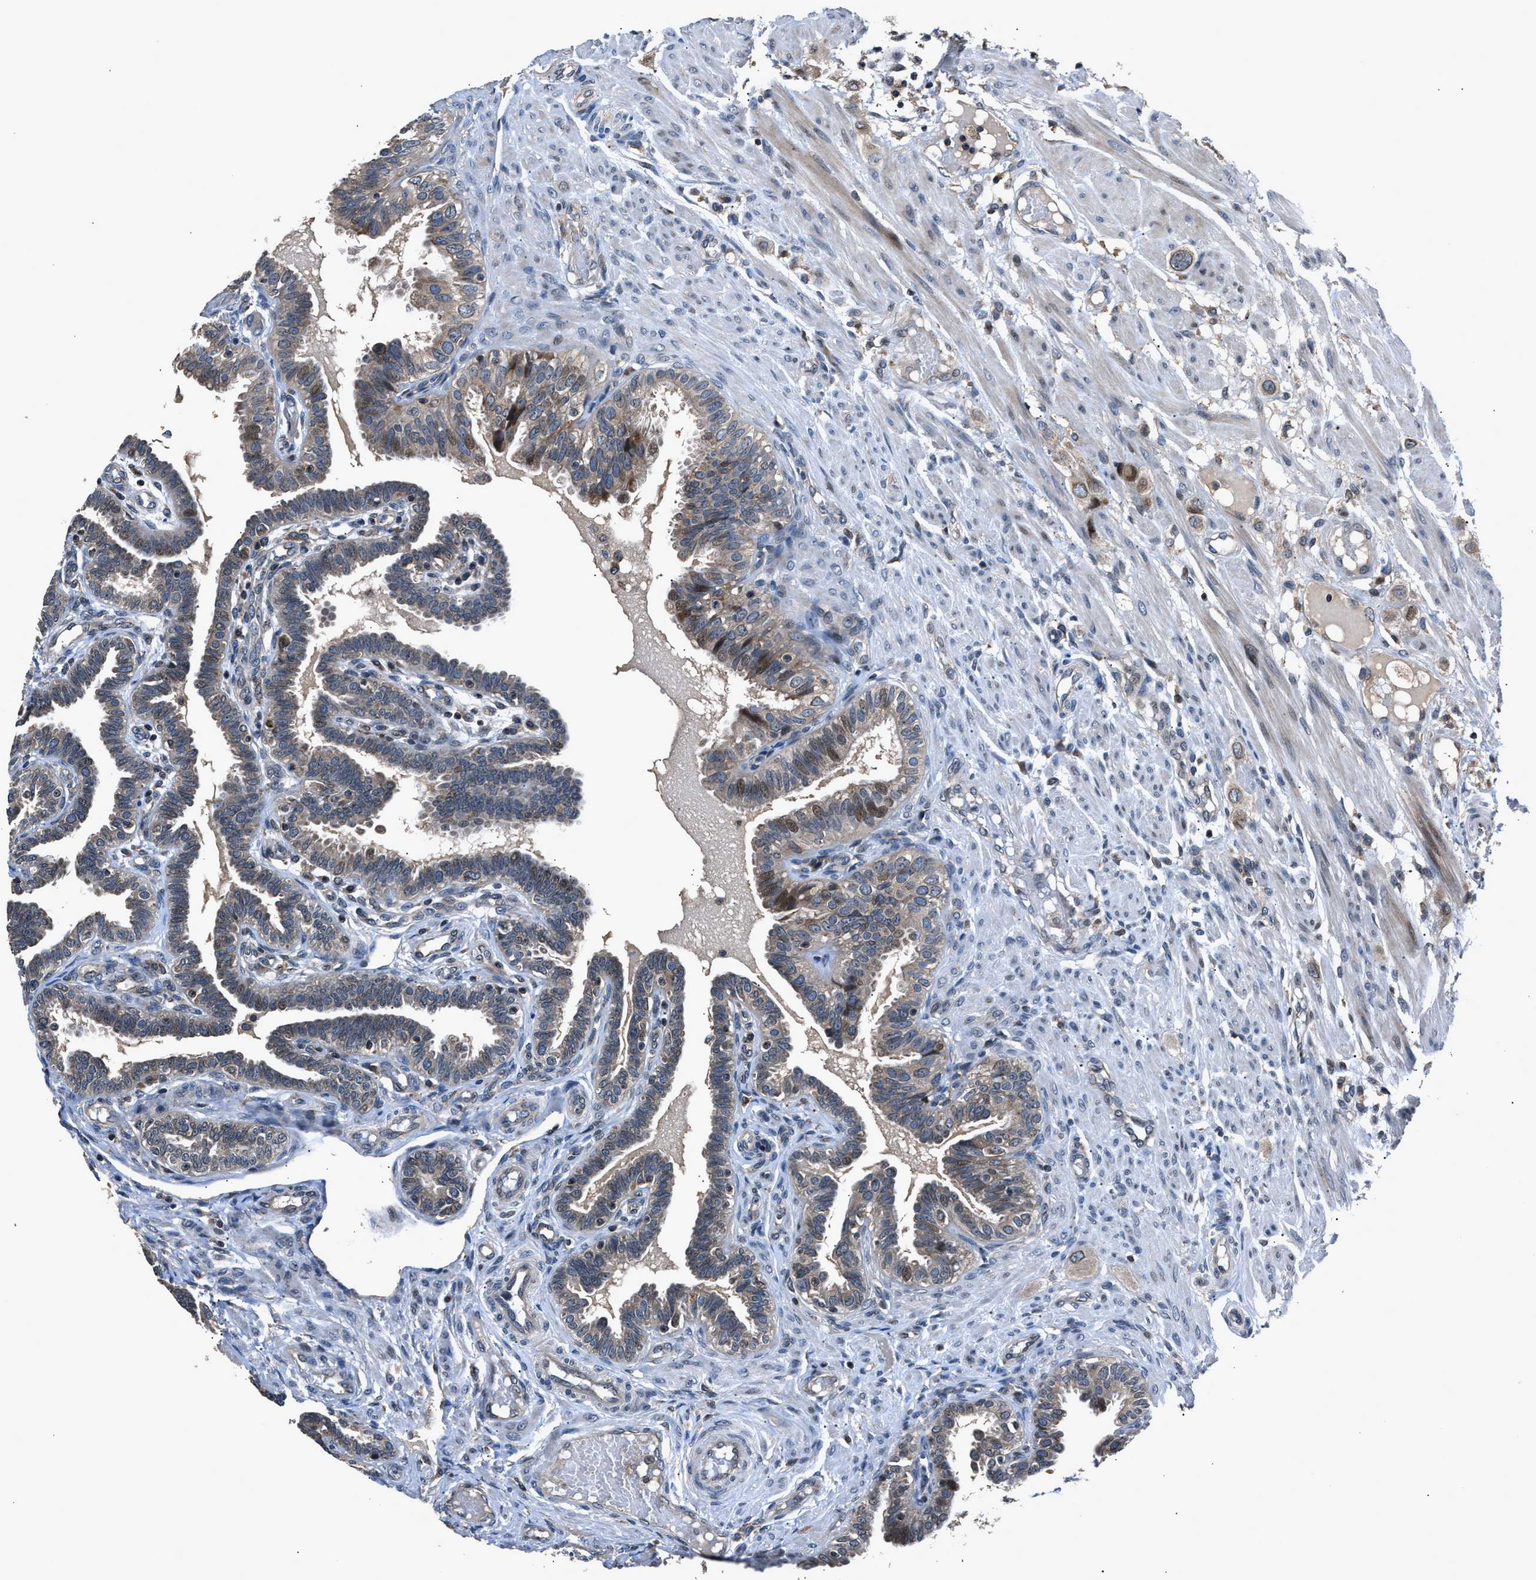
{"staining": {"intensity": "moderate", "quantity": "<25%", "location": "cytoplasmic/membranous,nuclear"}, "tissue": "fallopian tube", "cell_type": "Glandular cells", "image_type": "normal", "snomed": [{"axis": "morphology", "description": "Normal tissue, NOS"}, {"axis": "topography", "description": "Fallopian tube"}, {"axis": "topography", "description": "Placenta"}], "caption": "Glandular cells exhibit low levels of moderate cytoplasmic/membranous,nuclear positivity in approximately <25% of cells in unremarkable fallopian tube. (Stains: DAB (3,3'-diaminobenzidine) in brown, nuclei in blue, Microscopy: brightfield microscopy at high magnification).", "gene": "TNRC18", "patient": {"sex": "female", "age": 34}}